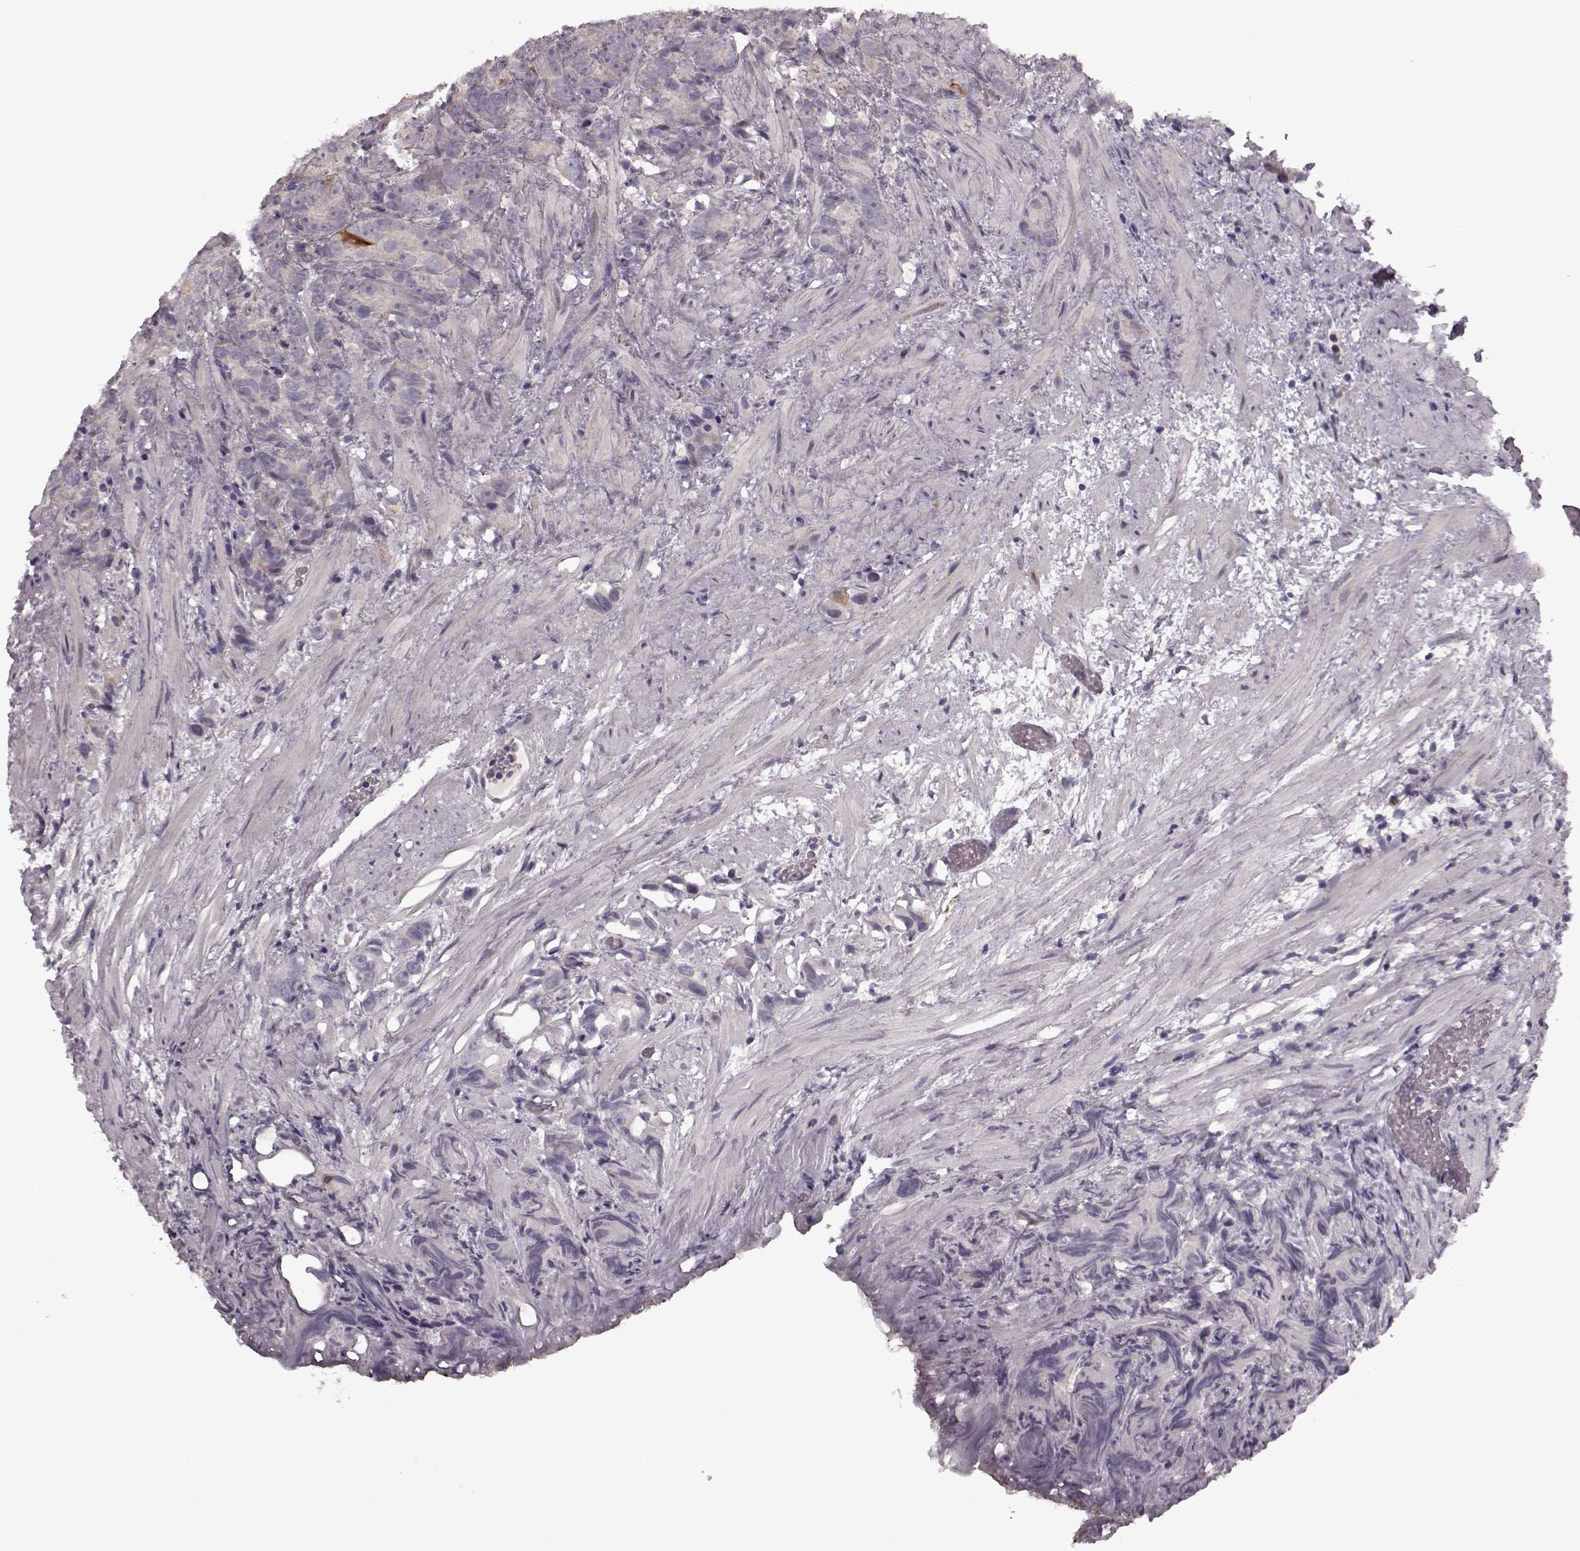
{"staining": {"intensity": "negative", "quantity": "none", "location": "none"}, "tissue": "prostate cancer", "cell_type": "Tumor cells", "image_type": "cancer", "snomed": [{"axis": "morphology", "description": "Adenocarcinoma, High grade"}, {"axis": "topography", "description": "Prostate"}], "caption": "Tumor cells show no significant staining in prostate high-grade adenocarcinoma. (Immunohistochemistry, brightfield microscopy, high magnification).", "gene": "HMMR", "patient": {"sex": "male", "age": 90}}